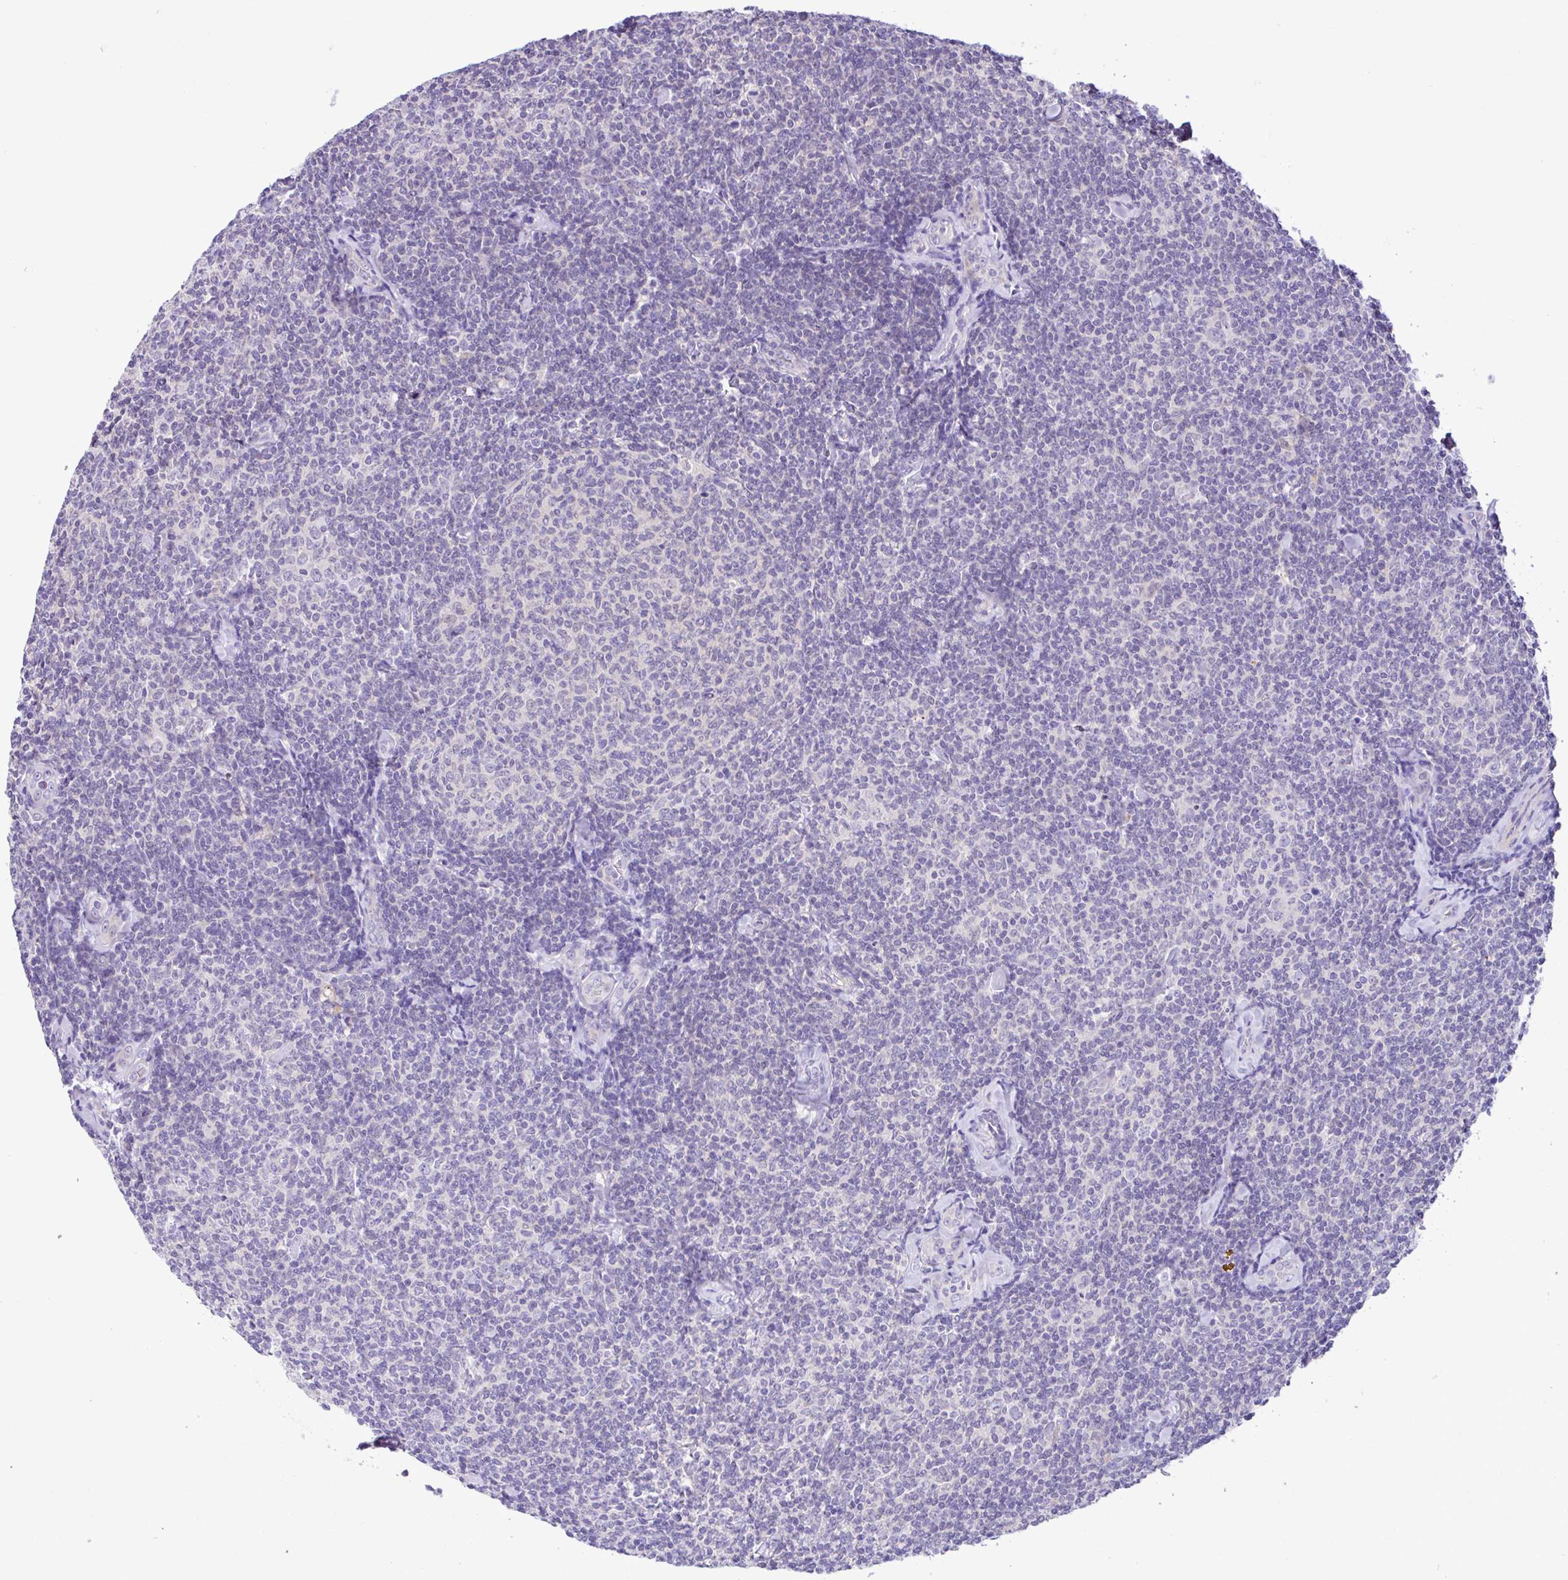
{"staining": {"intensity": "negative", "quantity": "none", "location": "none"}, "tissue": "lymphoma", "cell_type": "Tumor cells", "image_type": "cancer", "snomed": [{"axis": "morphology", "description": "Malignant lymphoma, non-Hodgkin's type, Low grade"}, {"axis": "topography", "description": "Lymph node"}], "caption": "DAB (3,3'-diaminobenzidine) immunohistochemical staining of human lymphoma reveals no significant staining in tumor cells.", "gene": "ANO4", "patient": {"sex": "female", "age": 56}}